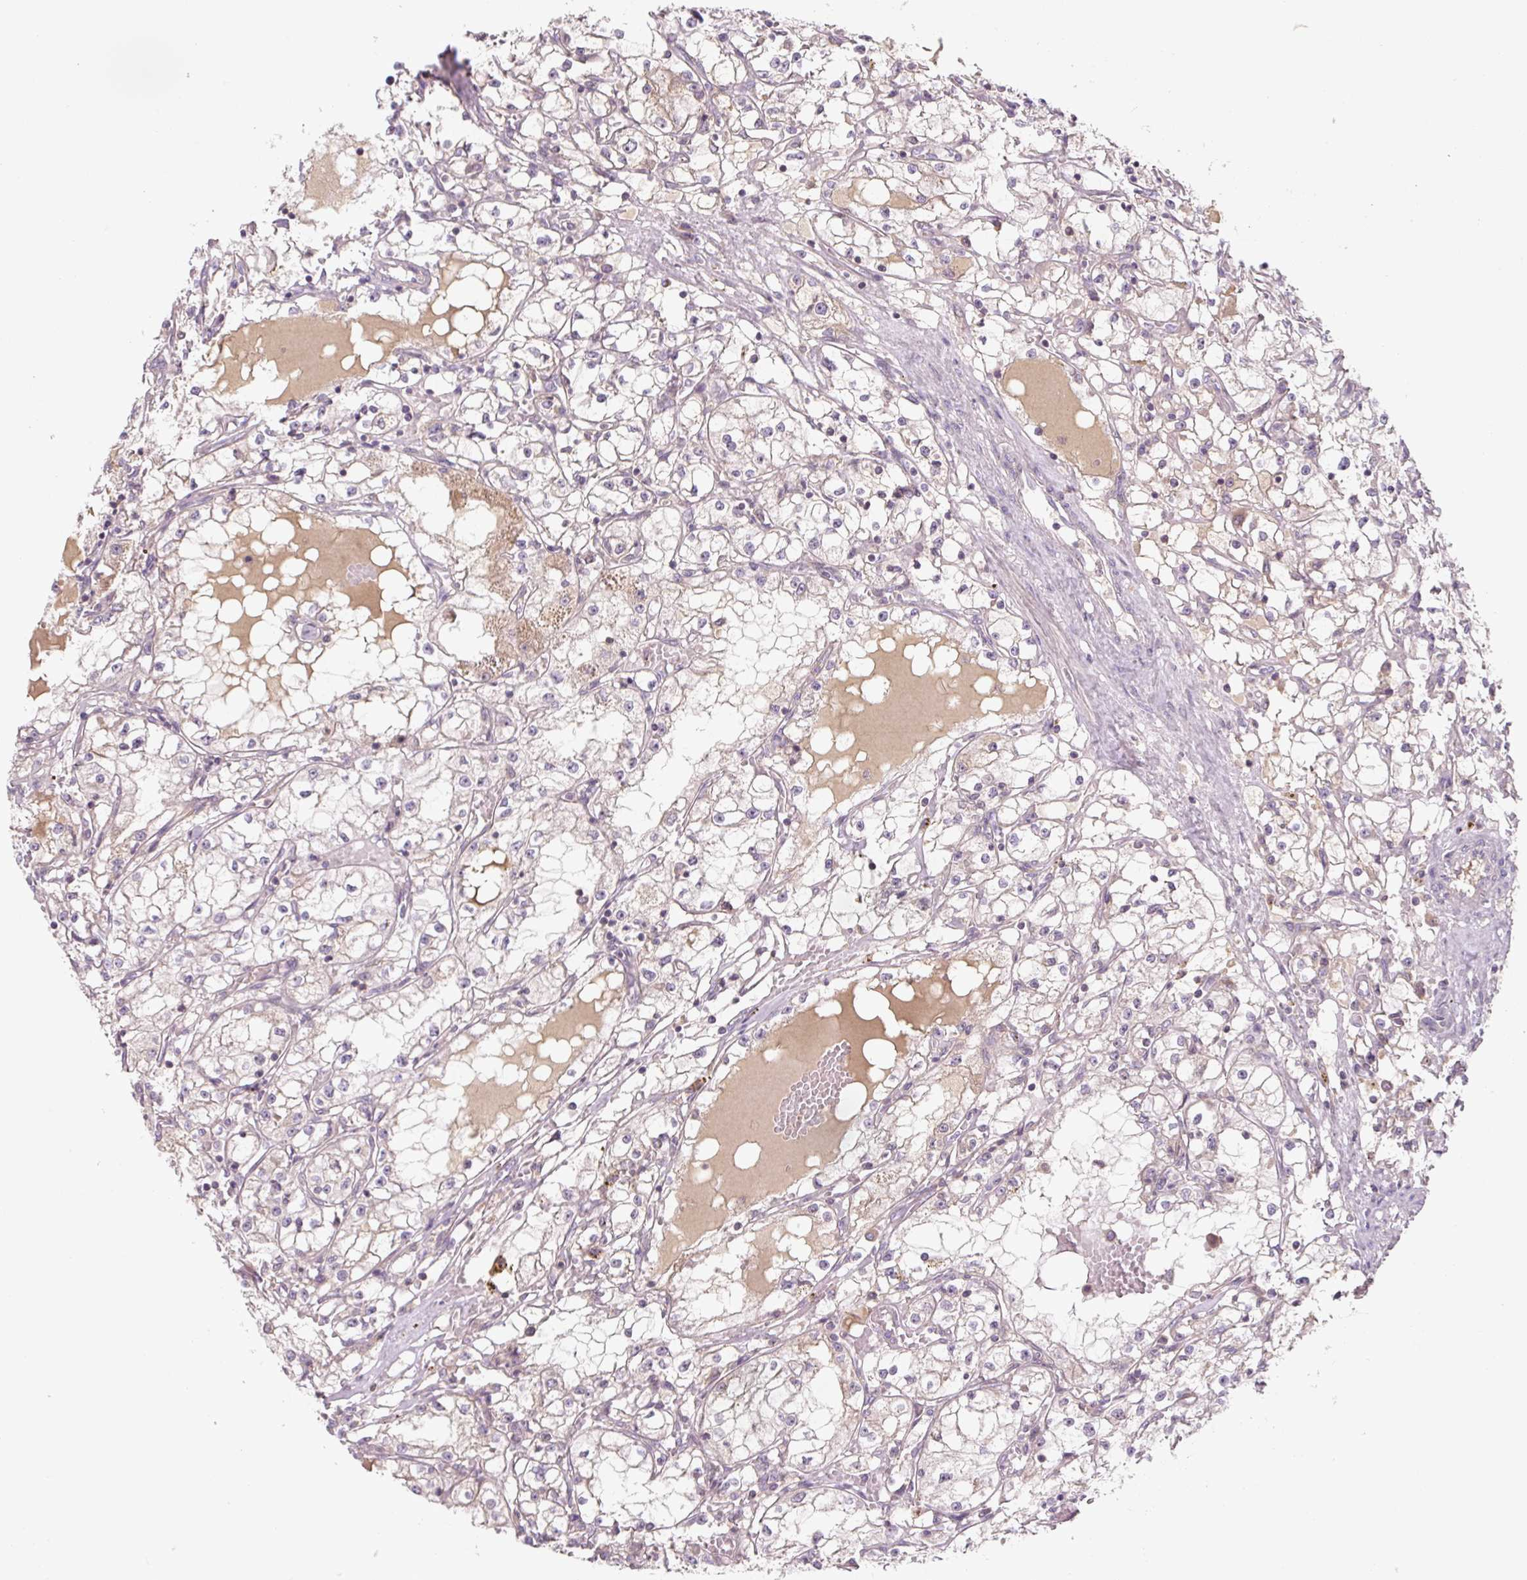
{"staining": {"intensity": "negative", "quantity": "none", "location": "none"}, "tissue": "renal cancer", "cell_type": "Tumor cells", "image_type": "cancer", "snomed": [{"axis": "morphology", "description": "Adenocarcinoma, NOS"}, {"axis": "topography", "description": "Kidney"}], "caption": "This histopathology image is of renal cancer stained with immunohistochemistry to label a protein in brown with the nuclei are counter-stained blue. There is no staining in tumor cells.", "gene": "C2orf73", "patient": {"sex": "male", "age": 56}}